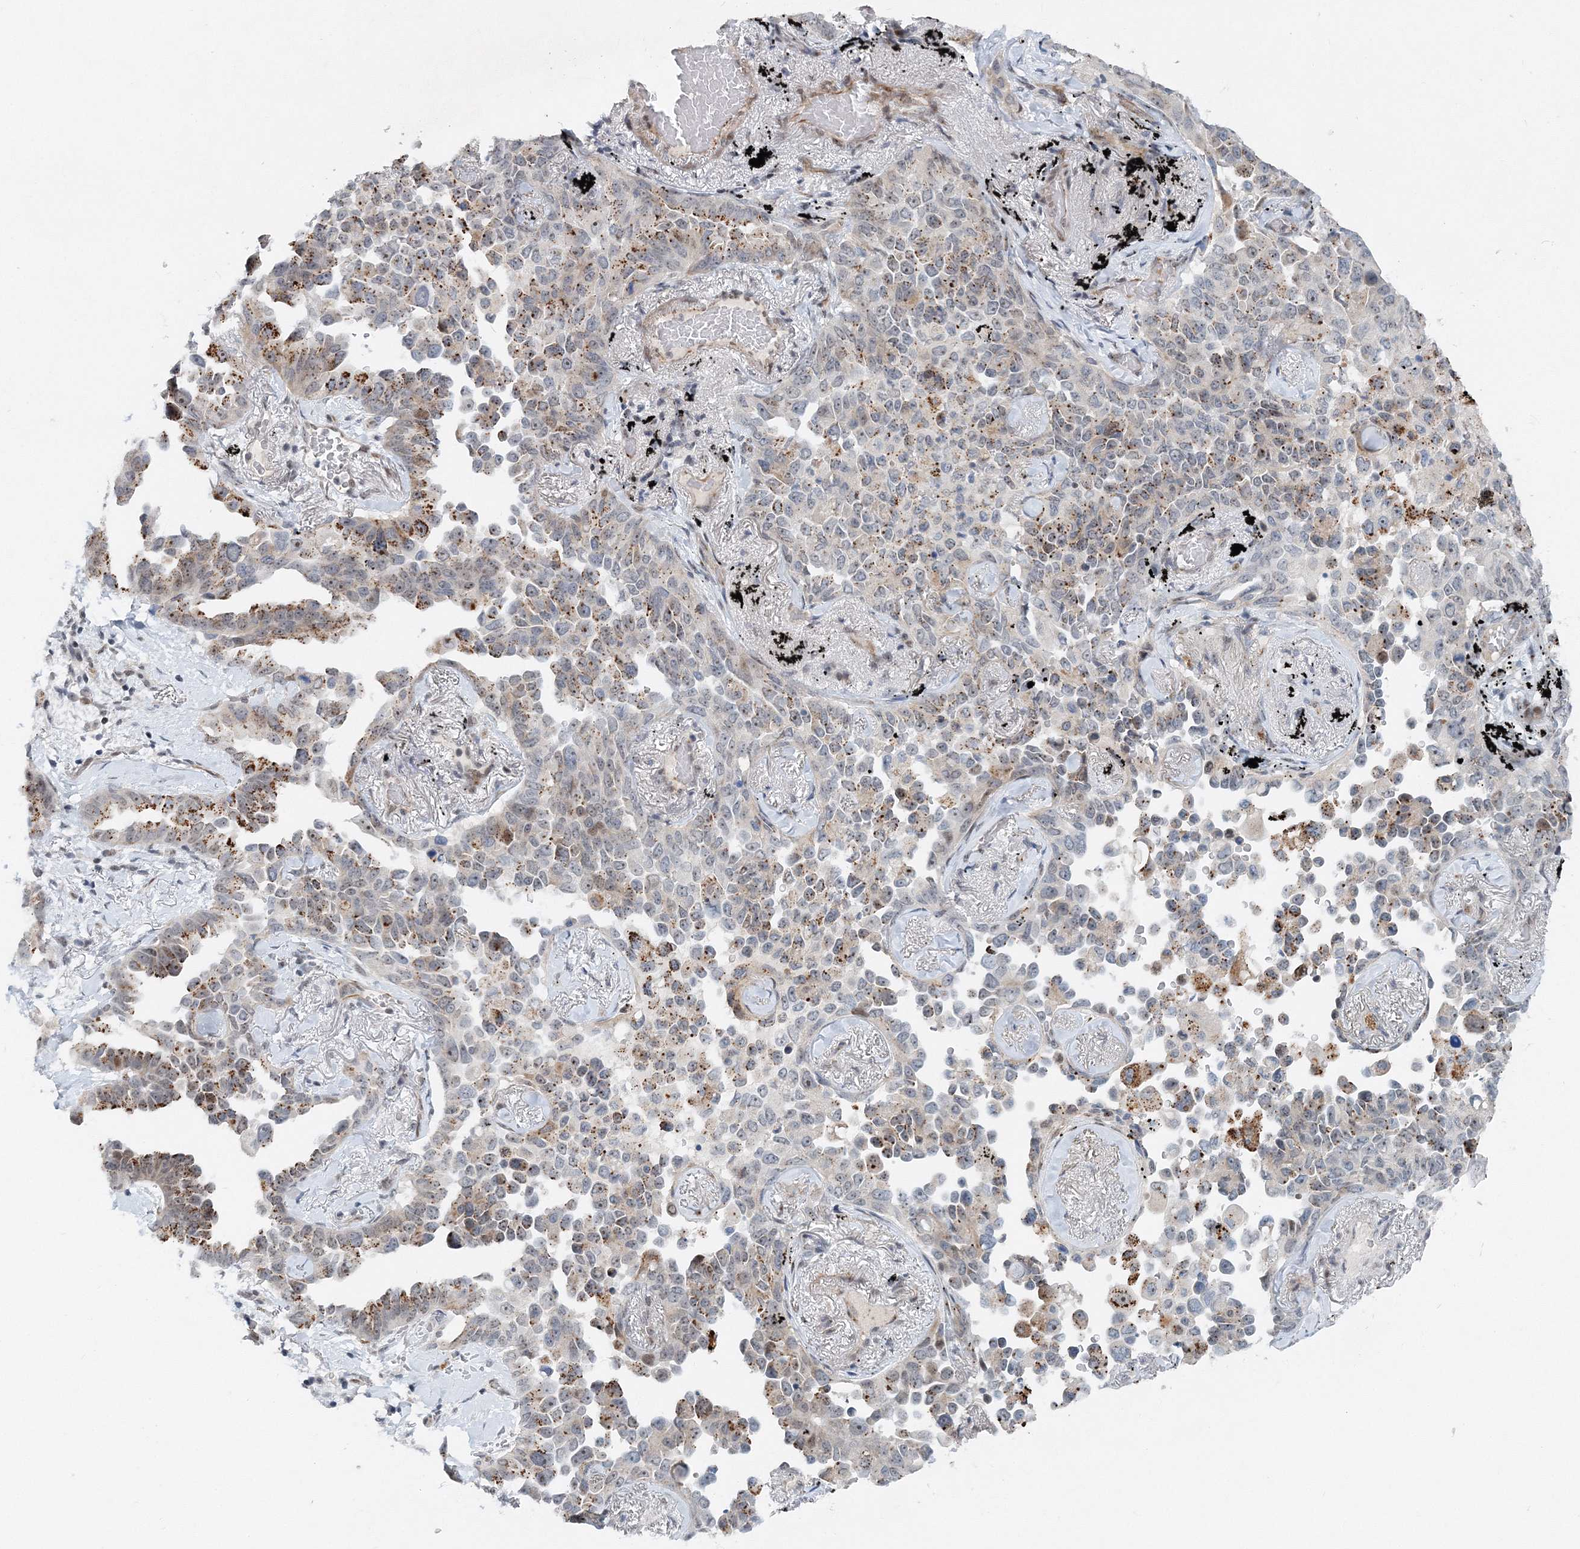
{"staining": {"intensity": "moderate", "quantity": "25%-75%", "location": "cytoplasmic/membranous"}, "tissue": "lung cancer", "cell_type": "Tumor cells", "image_type": "cancer", "snomed": [{"axis": "morphology", "description": "Adenocarcinoma, NOS"}, {"axis": "topography", "description": "Lung"}], "caption": "Immunohistochemistry (IHC) (DAB (3,3'-diaminobenzidine)) staining of adenocarcinoma (lung) shows moderate cytoplasmic/membranous protein staining in about 25%-75% of tumor cells. (DAB = brown stain, brightfield microscopy at high magnification).", "gene": "UIMC1", "patient": {"sex": "female", "age": 67}}